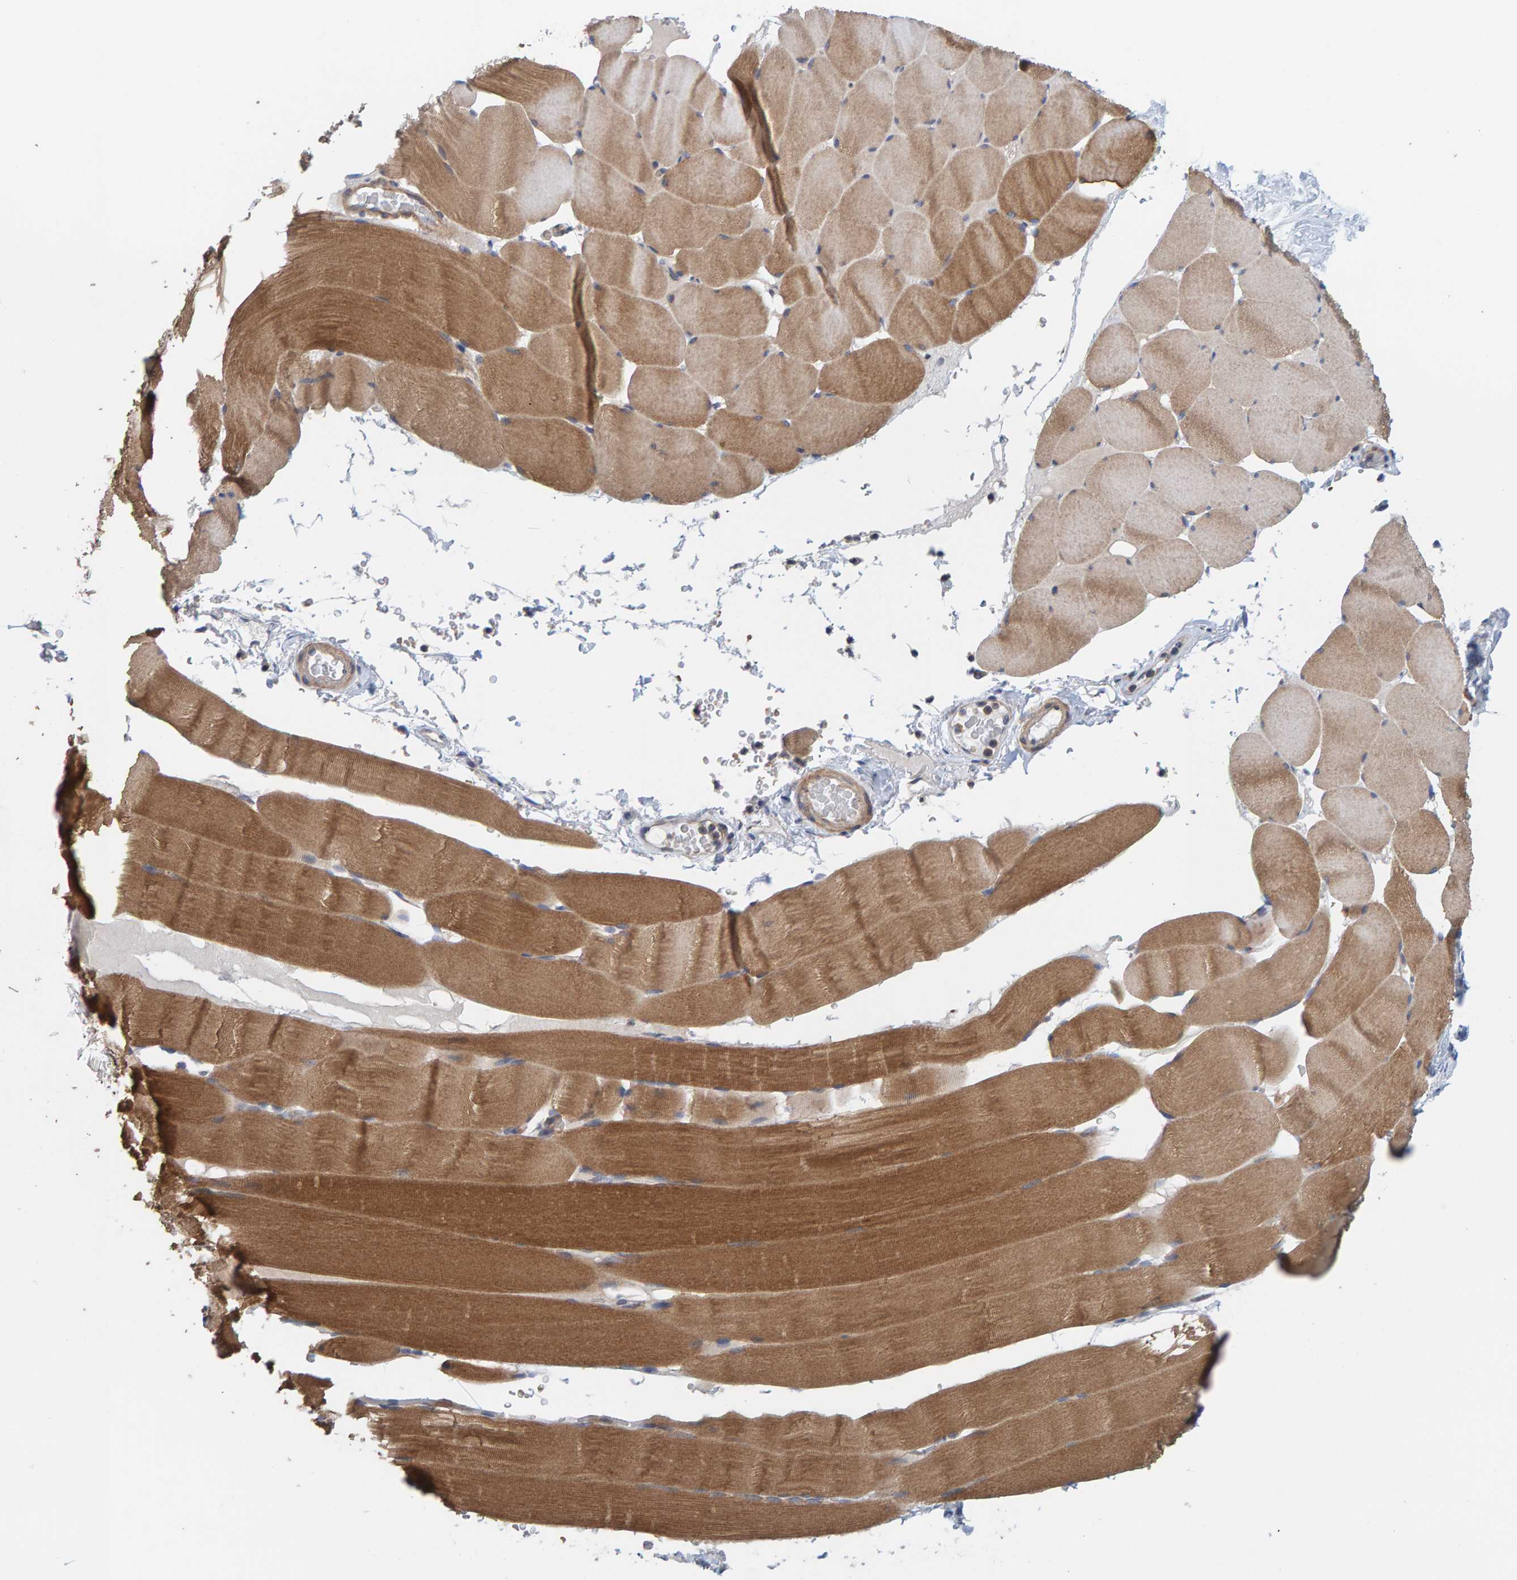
{"staining": {"intensity": "moderate", "quantity": ">75%", "location": "cytoplasmic/membranous"}, "tissue": "skeletal muscle", "cell_type": "Myocytes", "image_type": "normal", "snomed": [{"axis": "morphology", "description": "Normal tissue, NOS"}, {"axis": "topography", "description": "Skeletal muscle"}], "caption": "An immunohistochemistry (IHC) photomicrograph of normal tissue is shown. Protein staining in brown shows moderate cytoplasmic/membranous positivity in skeletal muscle within myocytes.", "gene": "UBAP1", "patient": {"sex": "male", "age": 62}}